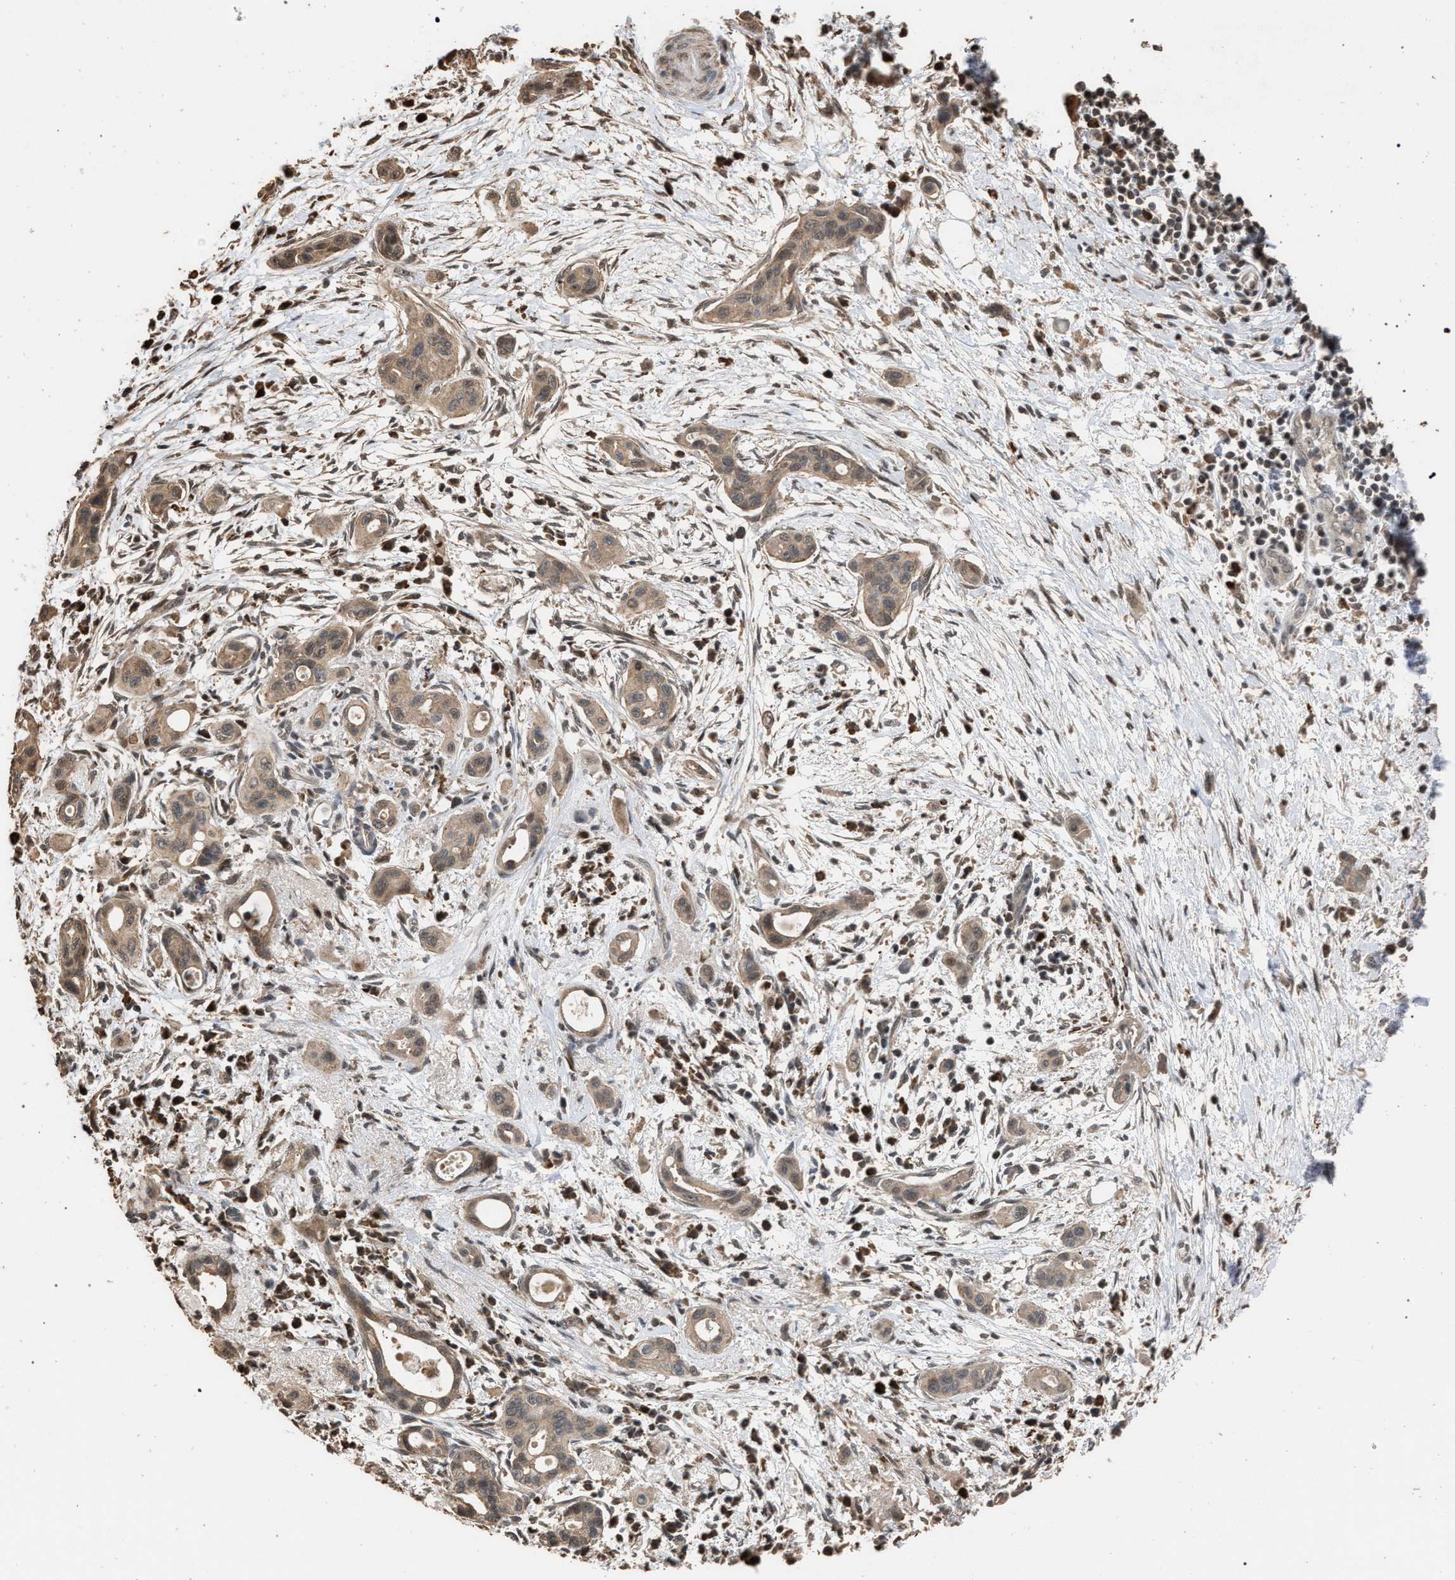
{"staining": {"intensity": "weak", "quantity": ">75%", "location": "cytoplasmic/membranous"}, "tissue": "pancreatic cancer", "cell_type": "Tumor cells", "image_type": "cancer", "snomed": [{"axis": "morphology", "description": "Adenocarcinoma, NOS"}, {"axis": "topography", "description": "Pancreas"}], "caption": "Pancreatic cancer (adenocarcinoma) stained for a protein (brown) reveals weak cytoplasmic/membranous positive positivity in approximately >75% of tumor cells.", "gene": "NAA35", "patient": {"sex": "male", "age": 59}}